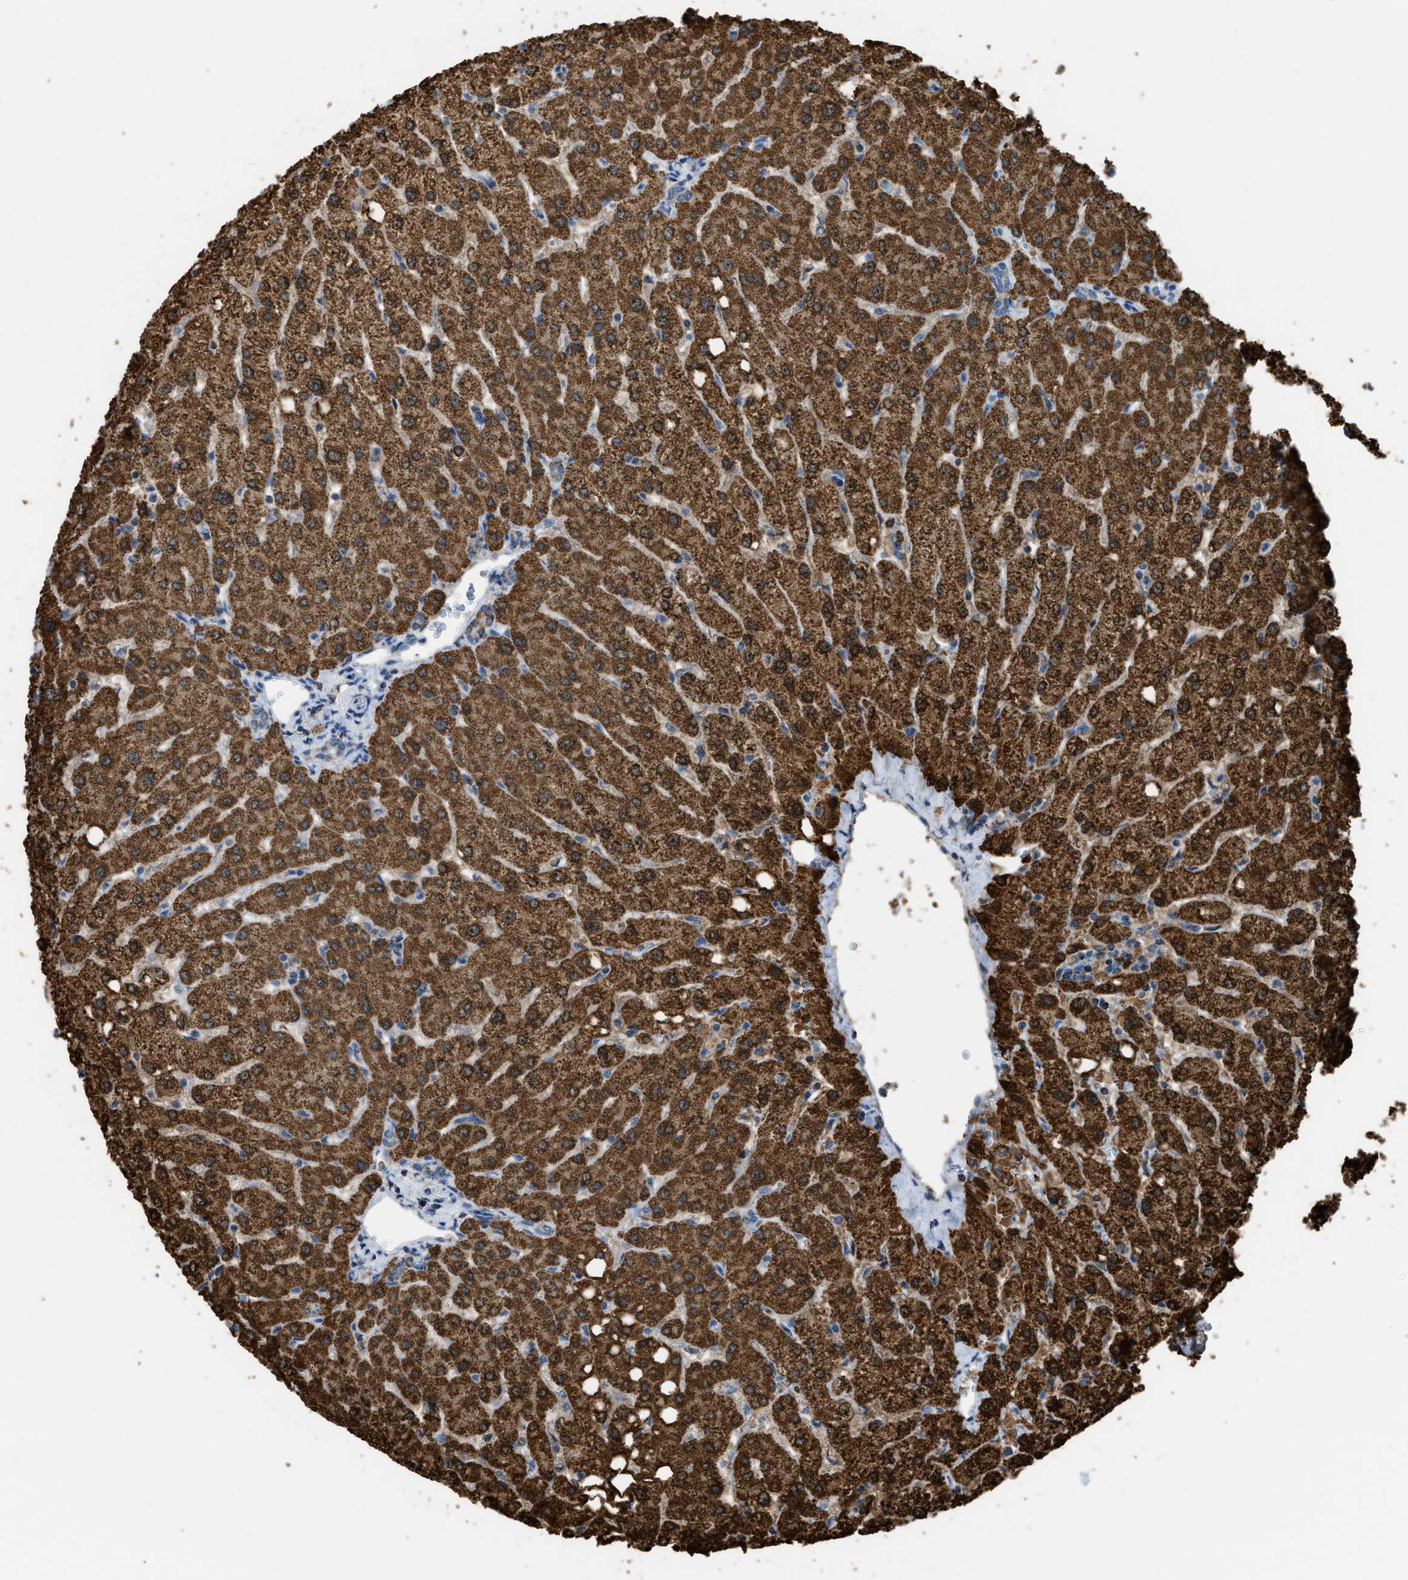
{"staining": {"intensity": "moderate", "quantity": ">75%", "location": "cytoplasmic/membranous"}, "tissue": "liver", "cell_type": "Cholangiocytes", "image_type": "normal", "snomed": [{"axis": "morphology", "description": "Normal tissue, NOS"}, {"axis": "topography", "description": "Liver"}], "caption": "High-power microscopy captured an immunohistochemistry histopathology image of unremarkable liver, revealing moderate cytoplasmic/membranous expression in about >75% of cholangiocytes. The protein of interest is stained brown, and the nuclei are stained in blue (DAB (3,3'-diaminobenzidine) IHC with brightfield microscopy, high magnification).", "gene": "ETFB", "patient": {"sex": "female", "age": 54}}